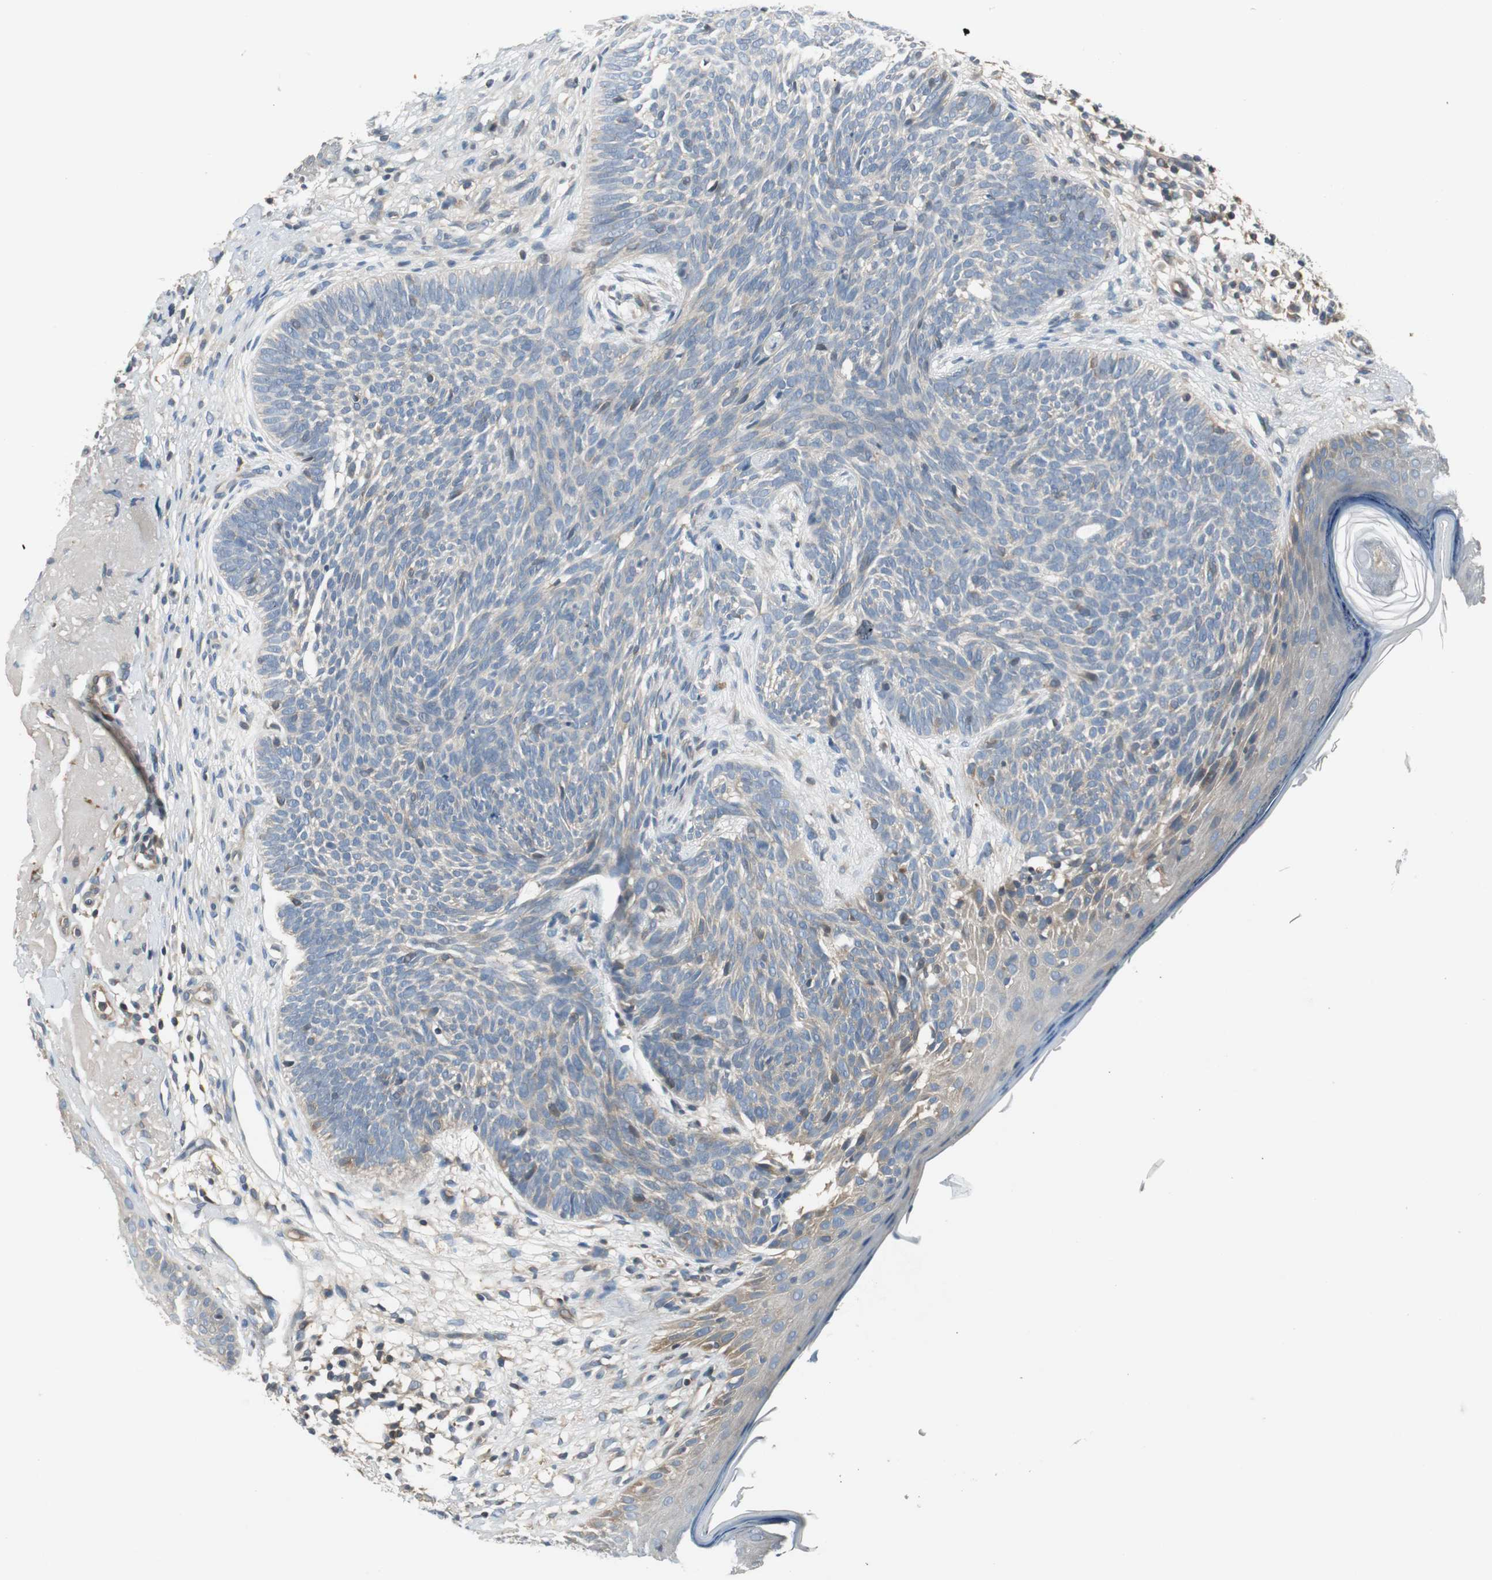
{"staining": {"intensity": "weak", "quantity": ">75%", "location": "cytoplasmic/membranous"}, "tissue": "skin cancer", "cell_type": "Tumor cells", "image_type": "cancer", "snomed": [{"axis": "morphology", "description": "Basal cell carcinoma"}, {"axis": "topography", "description": "Skin"}], "caption": "IHC (DAB) staining of human basal cell carcinoma (skin) demonstrates weak cytoplasmic/membranous protein positivity in approximately >75% of tumor cells.", "gene": "PRKAA1", "patient": {"sex": "male", "age": 74}}